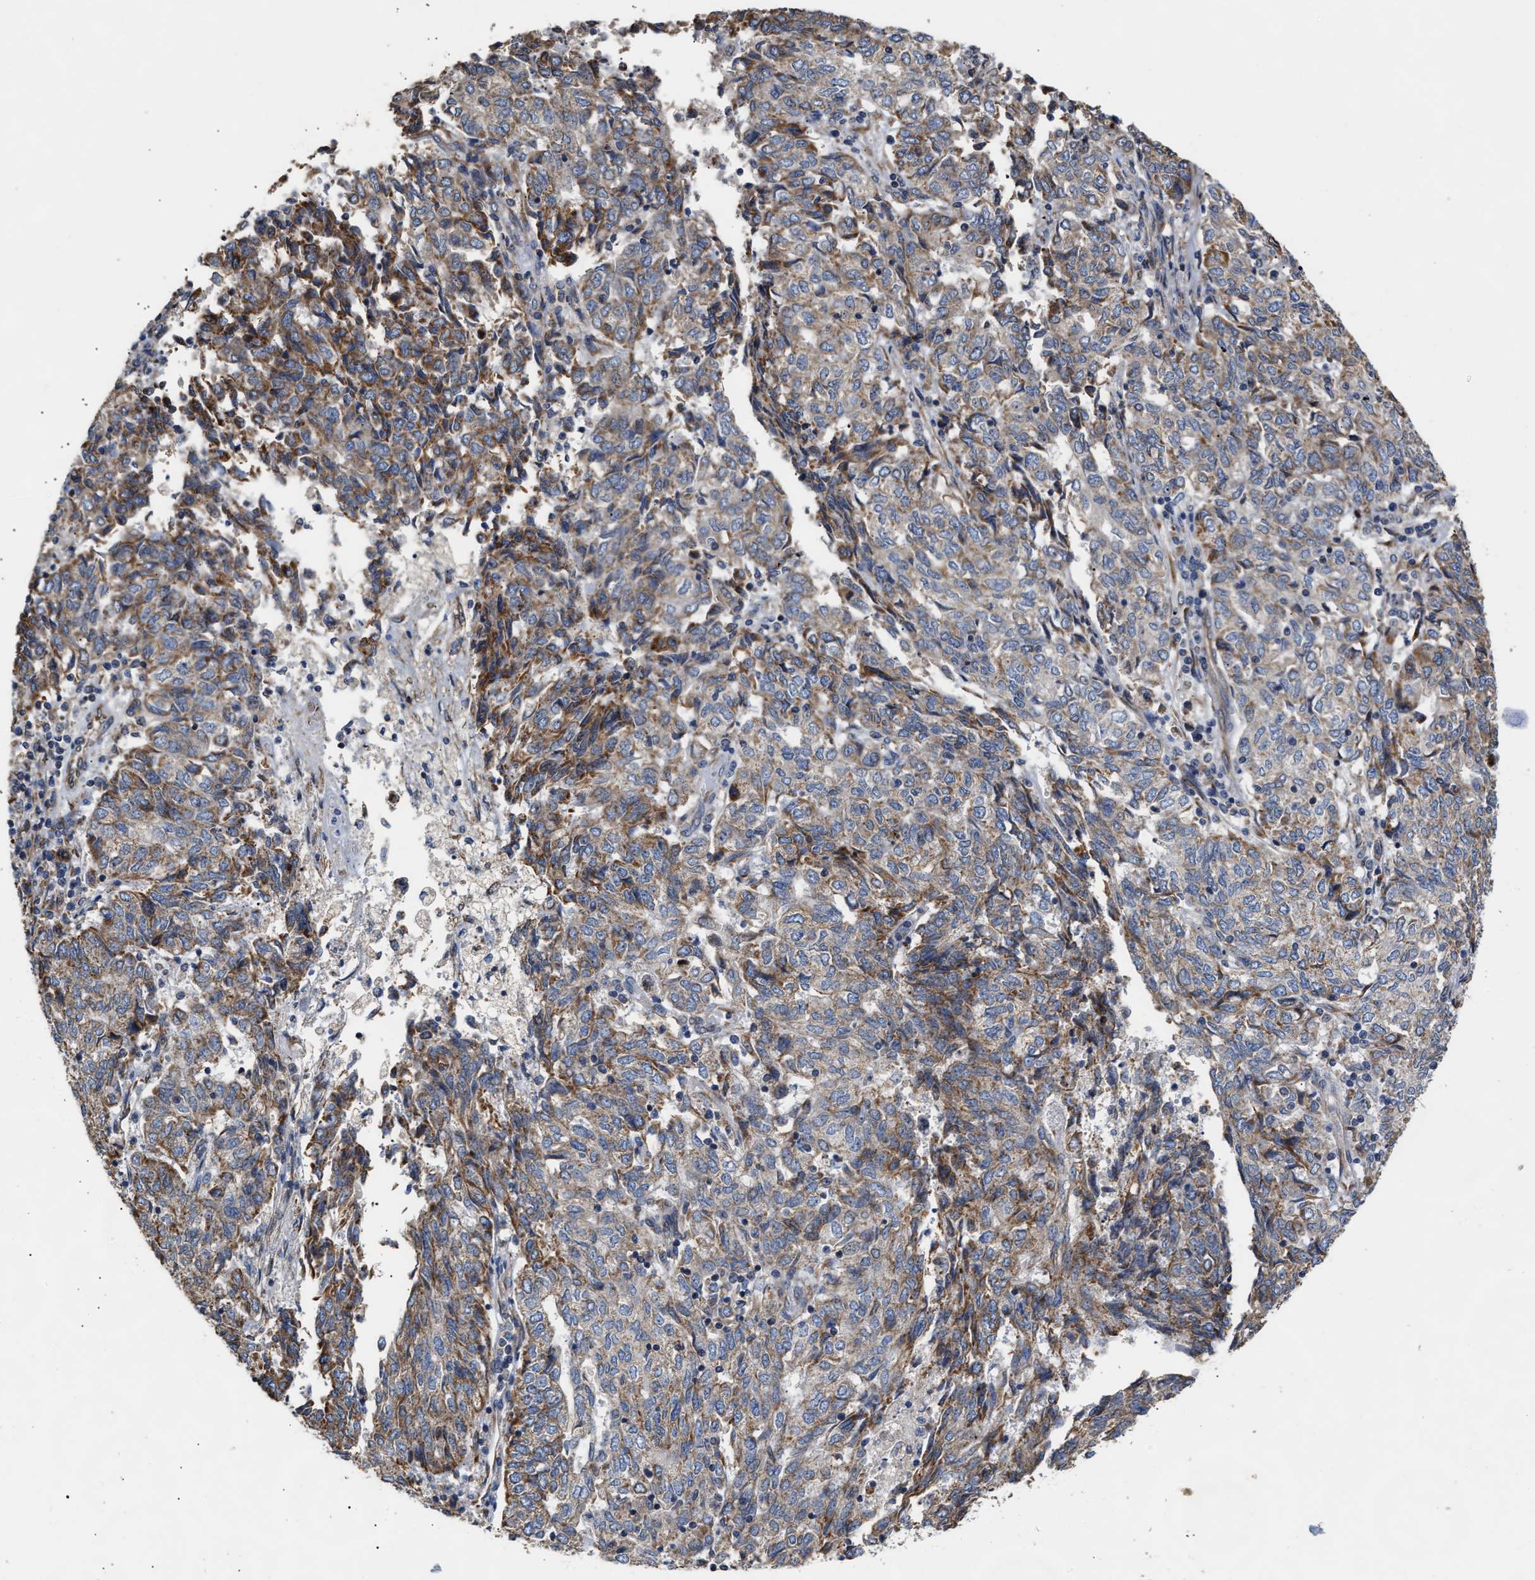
{"staining": {"intensity": "moderate", "quantity": ">75%", "location": "cytoplasmic/membranous"}, "tissue": "endometrial cancer", "cell_type": "Tumor cells", "image_type": "cancer", "snomed": [{"axis": "morphology", "description": "Adenocarcinoma, NOS"}, {"axis": "topography", "description": "Endometrium"}], "caption": "A photomicrograph showing moderate cytoplasmic/membranous staining in about >75% of tumor cells in endometrial cancer, as visualized by brown immunohistochemical staining.", "gene": "MALSU1", "patient": {"sex": "female", "age": 80}}